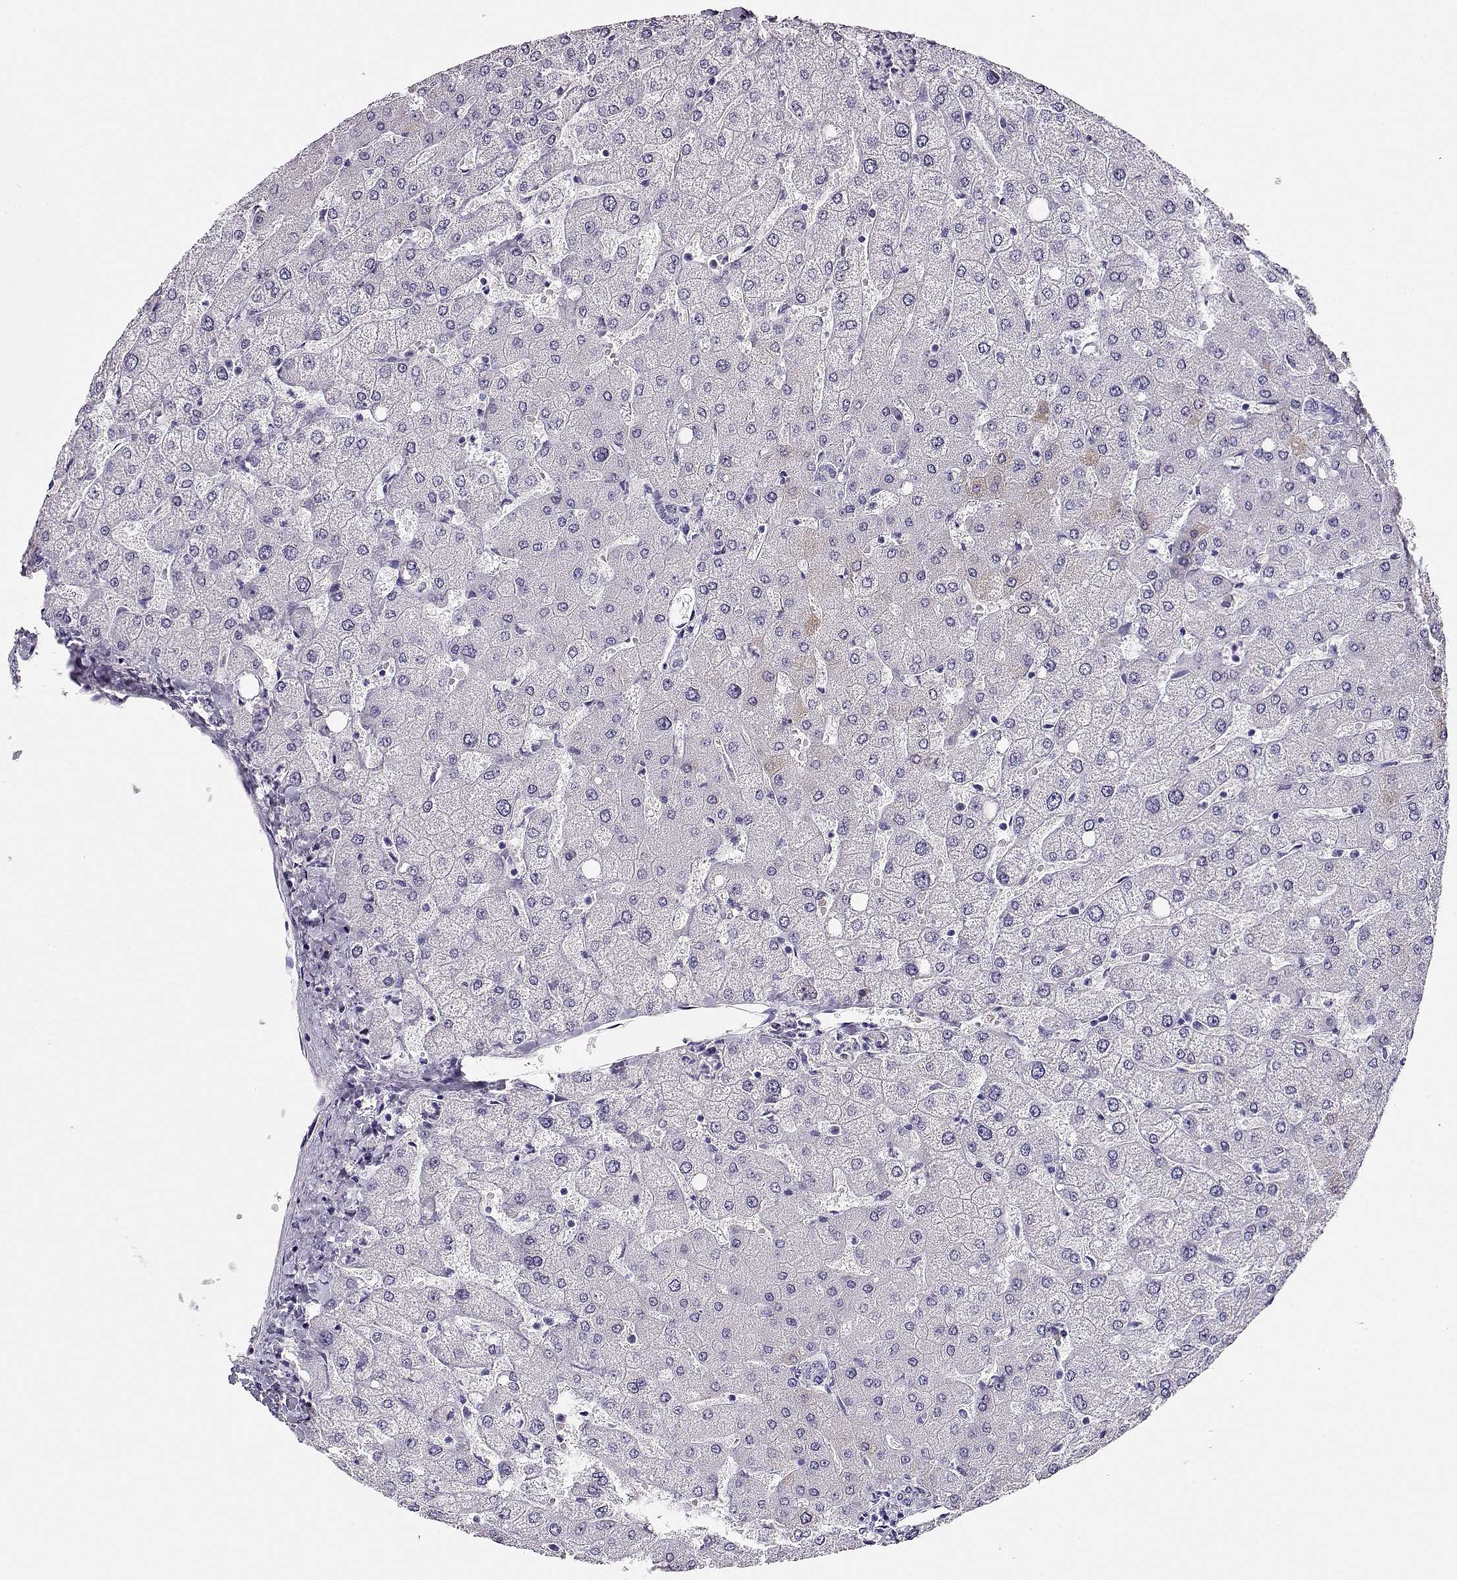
{"staining": {"intensity": "negative", "quantity": "none", "location": "none"}, "tissue": "liver", "cell_type": "Cholangiocytes", "image_type": "normal", "snomed": [{"axis": "morphology", "description": "Normal tissue, NOS"}, {"axis": "topography", "description": "Liver"}], "caption": "Immunohistochemical staining of benign liver exhibits no significant expression in cholangiocytes.", "gene": "CRX", "patient": {"sex": "female", "age": 54}}